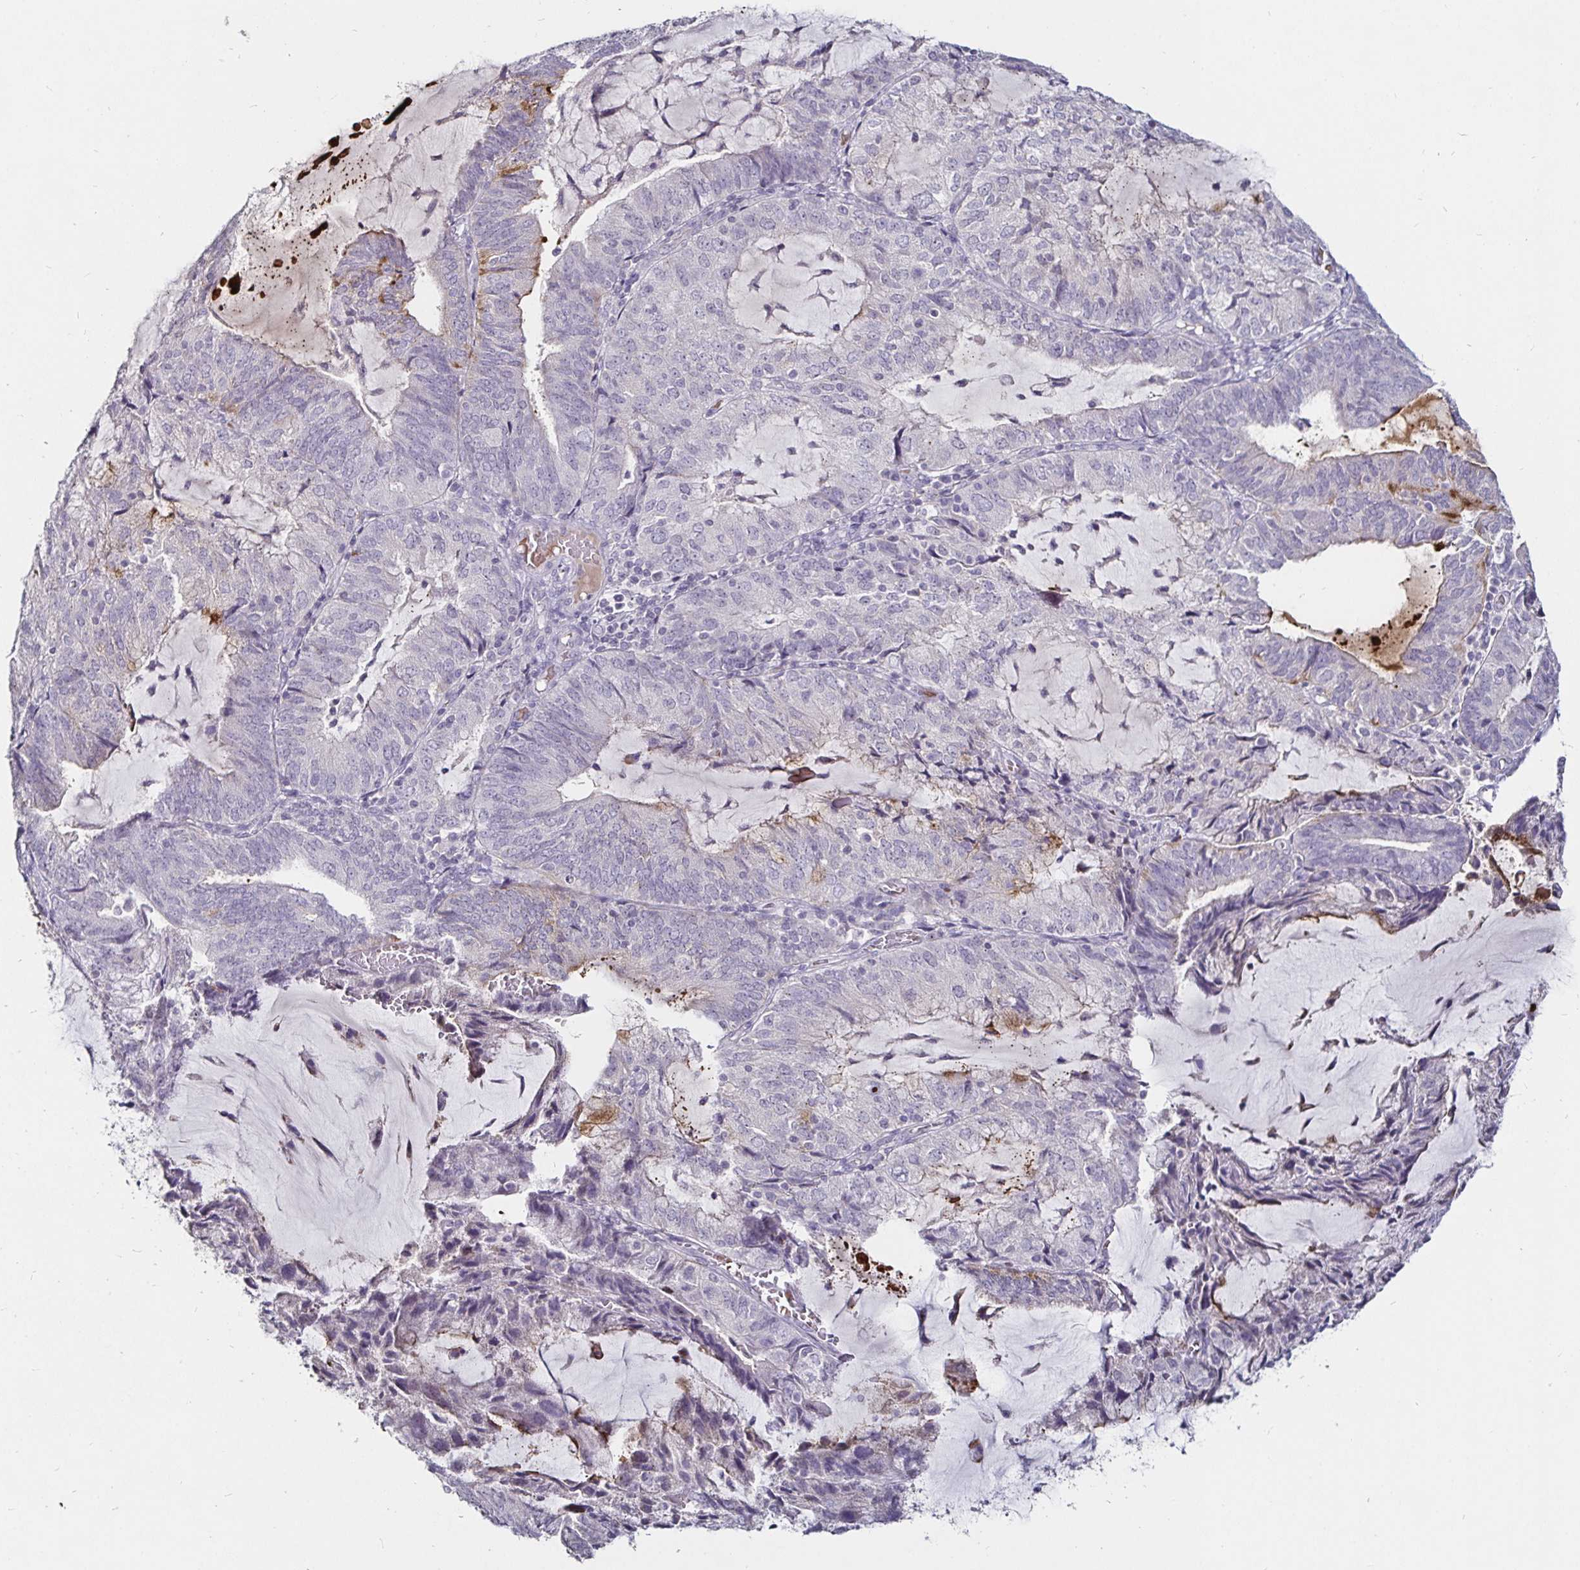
{"staining": {"intensity": "negative", "quantity": "none", "location": "none"}, "tissue": "endometrial cancer", "cell_type": "Tumor cells", "image_type": "cancer", "snomed": [{"axis": "morphology", "description": "Adenocarcinoma, NOS"}, {"axis": "topography", "description": "Endometrium"}], "caption": "Tumor cells are negative for brown protein staining in endometrial adenocarcinoma.", "gene": "FAIM2", "patient": {"sex": "female", "age": 81}}